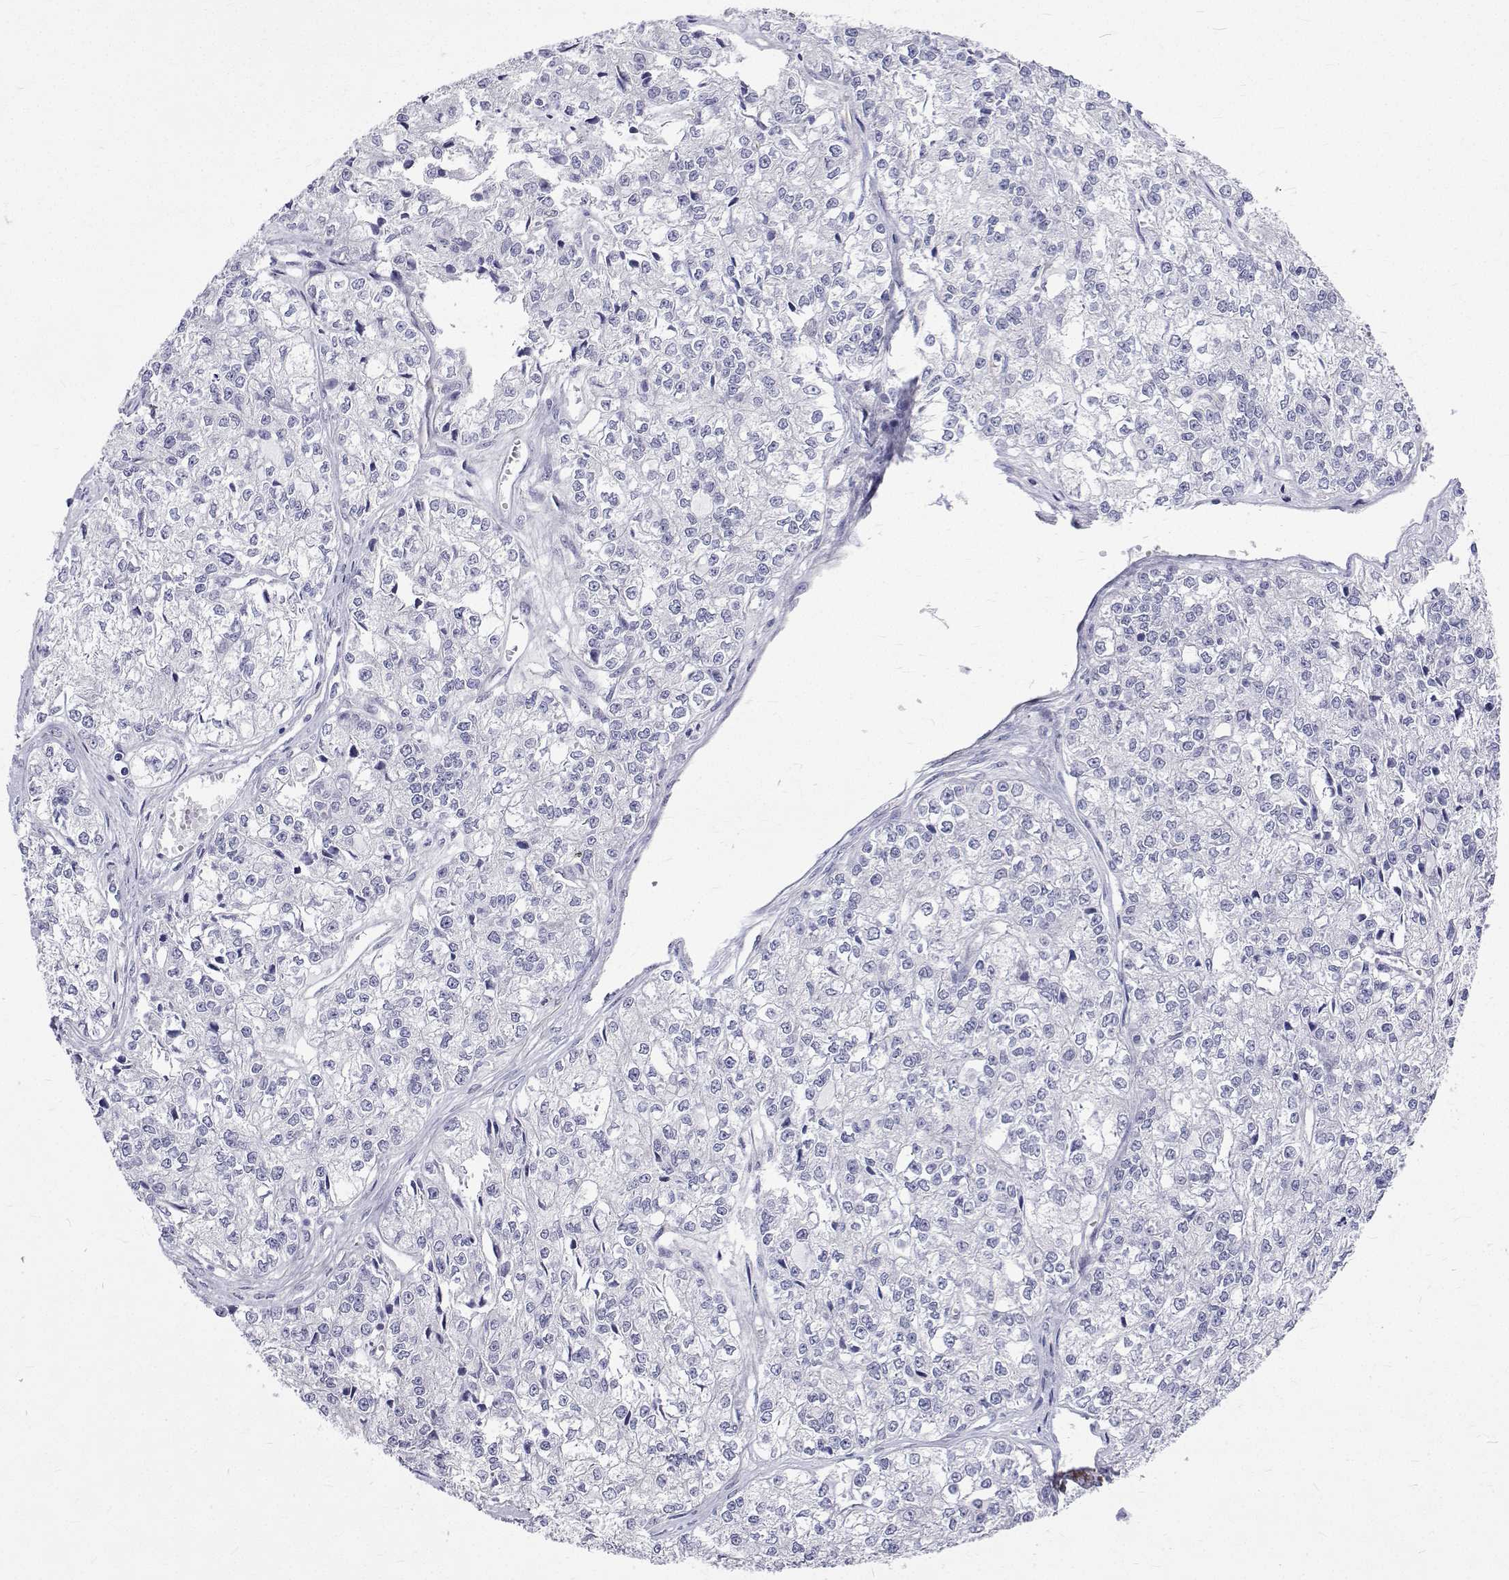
{"staining": {"intensity": "negative", "quantity": "none", "location": "none"}, "tissue": "ovarian cancer", "cell_type": "Tumor cells", "image_type": "cancer", "snomed": [{"axis": "morphology", "description": "Carcinoma, endometroid"}, {"axis": "topography", "description": "Ovary"}], "caption": "Human ovarian endometroid carcinoma stained for a protein using immunohistochemistry (IHC) displays no expression in tumor cells.", "gene": "OPRPN", "patient": {"sex": "female", "age": 64}}